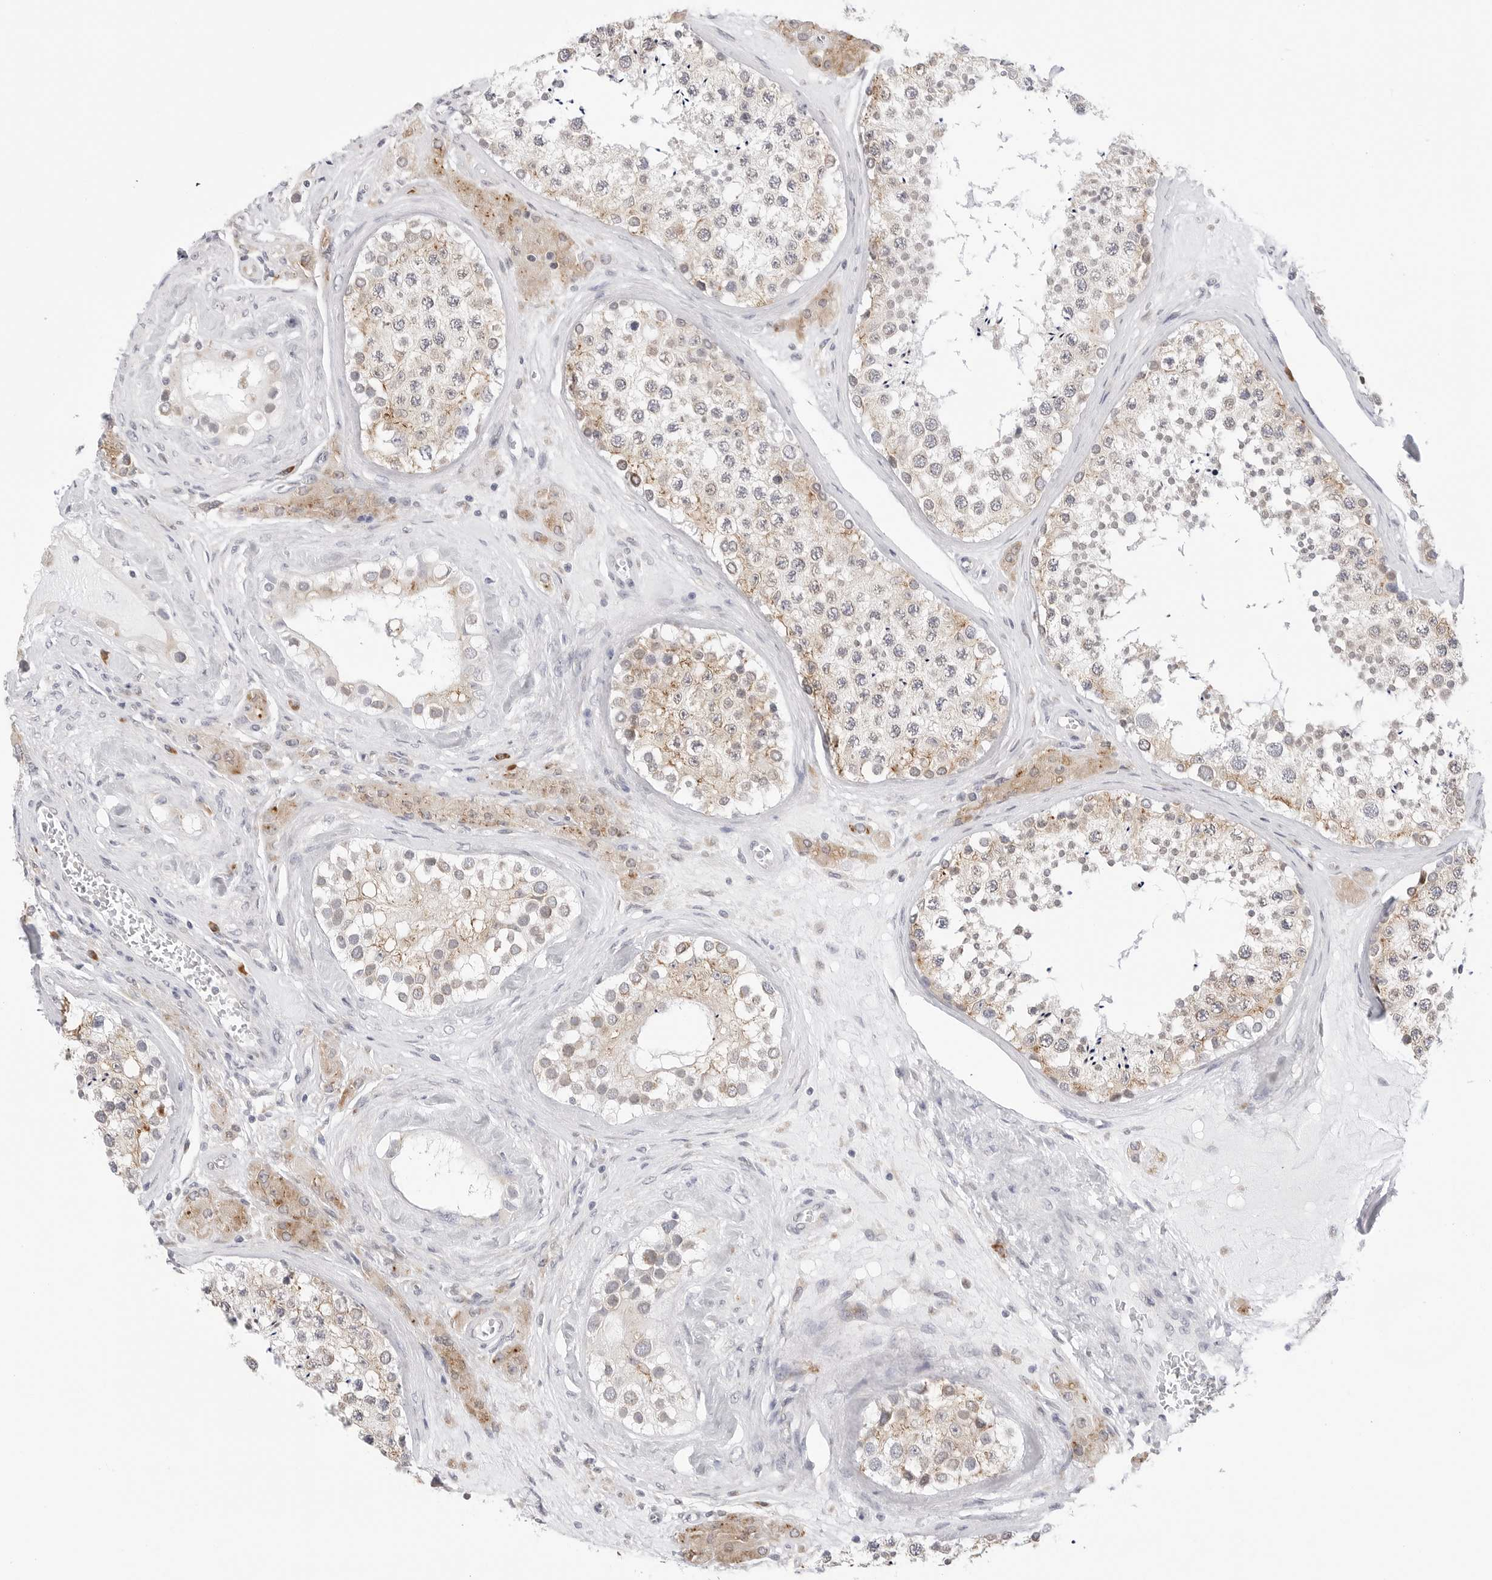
{"staining": {"intensity": "moderate", "quantity": "25%-75%", "location": "cytoplasmic/membranous"}, "tissue": "testis", "cell_type": "Cells in seminiferous ducts", "image_type": "normal", "snomed": [{"axis": "morphology", "description": "Normal tissue, NOS"}, {"axis": "topography", "description": "Testis"}], "caption": "IHC micrograph of normal testis: testis stained using immunohistochemistry (IHC) displays medium levels of moderate protein expression localized specifically in the cytoplasmic/membranous of cells in seminiferous ducts, appearing as a cytoplasmic/membranous brown color.", "gene": "RPN1", "patient": {"sex": "male", "age": 46}}